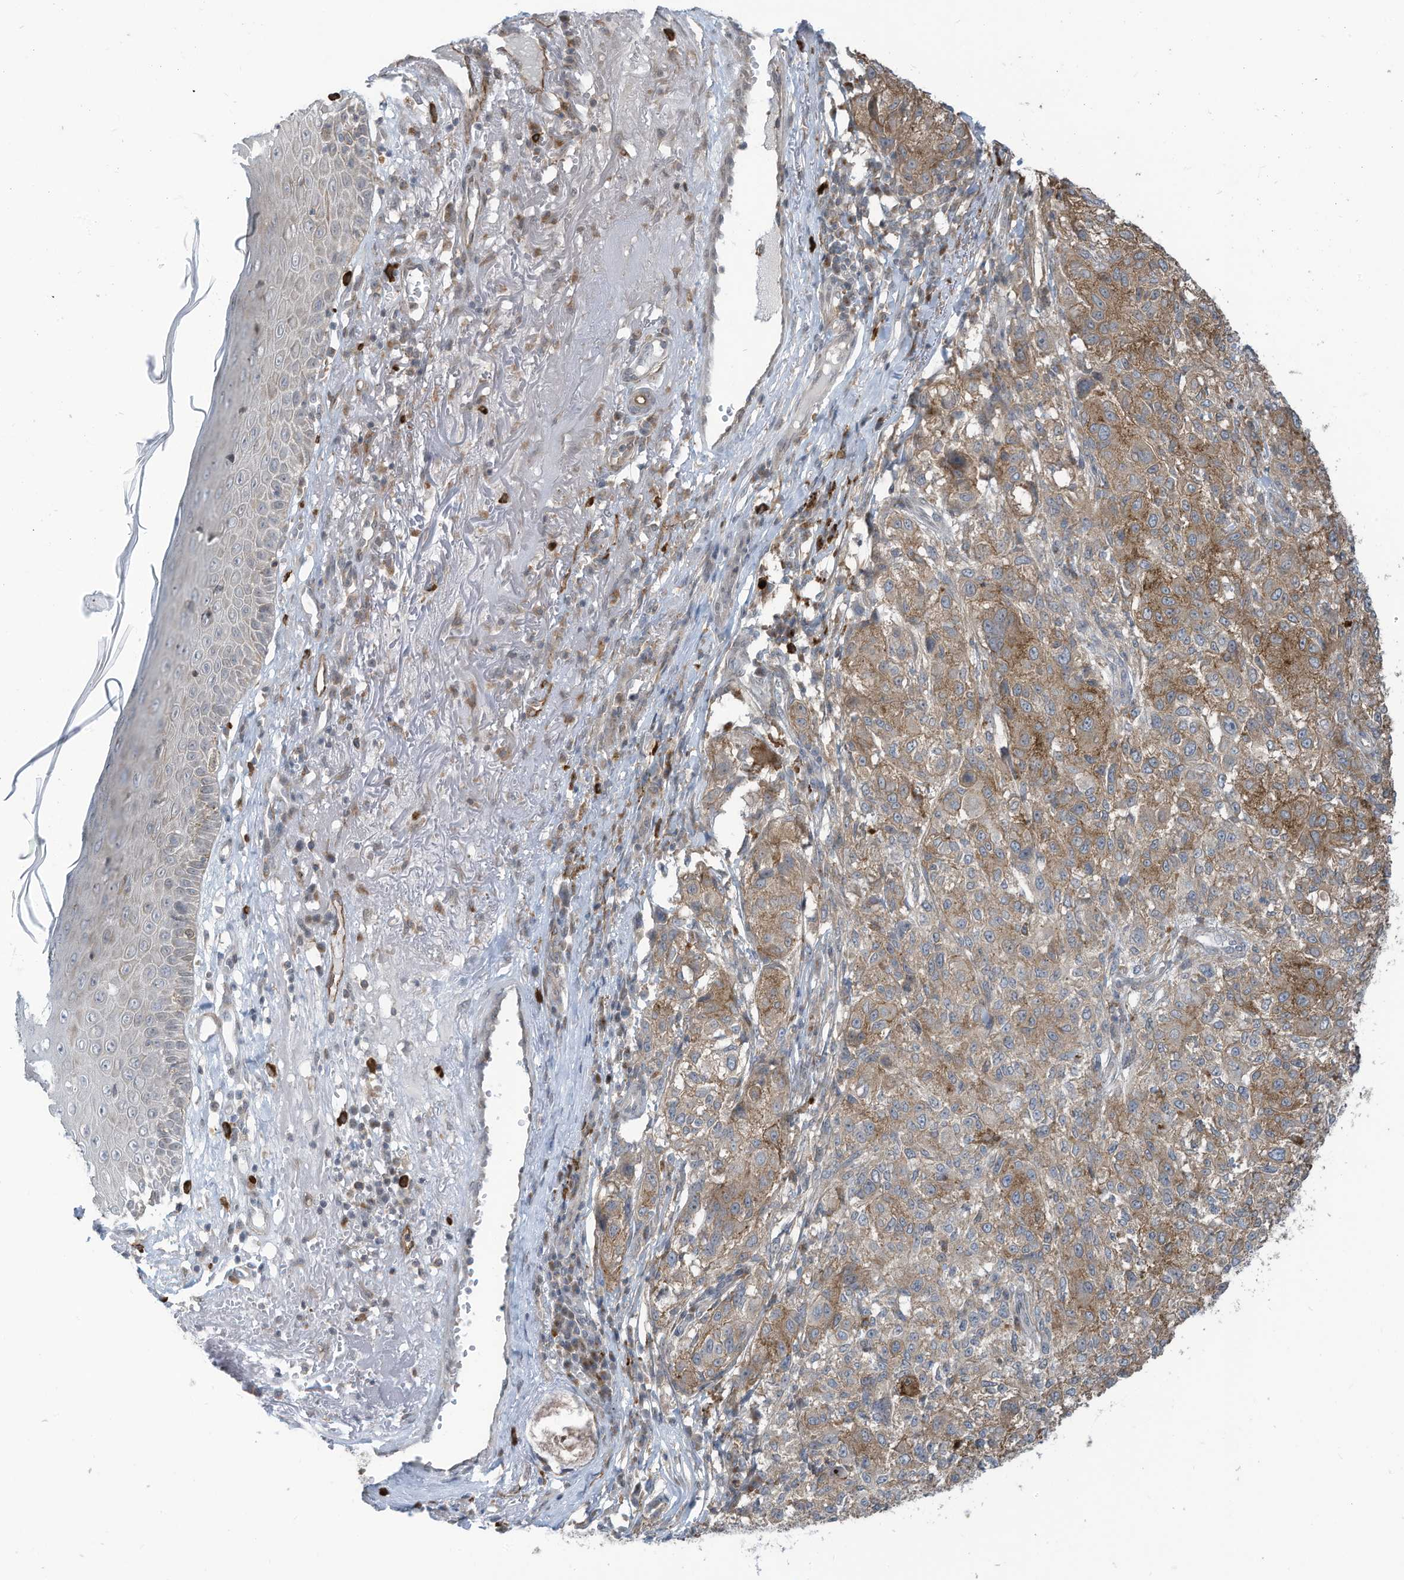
{"staining": {"intensity": "moderate", "quantity": "25%-75%", "location": "cytoplasmic/membranous"}, "tissue": "melanoma", "cell_type": "Tumor cells", "image_type": "cancer", "snomed": [{"axis": "morphology", "description": "Necrosis, NOS"}, {"axis": "morphology", "description": "Malignant melanoma, NOS"}, {"axis": "topography", "description": "Skin"}], "caption": "IHC (DAB) staining of melanoma demonstrates moderate cytoplasmic/membranous protein staining in about 25%-75% of tumor cells.", "gene": "DZIP3", "patient": {"sex": "female", "age": 87}}